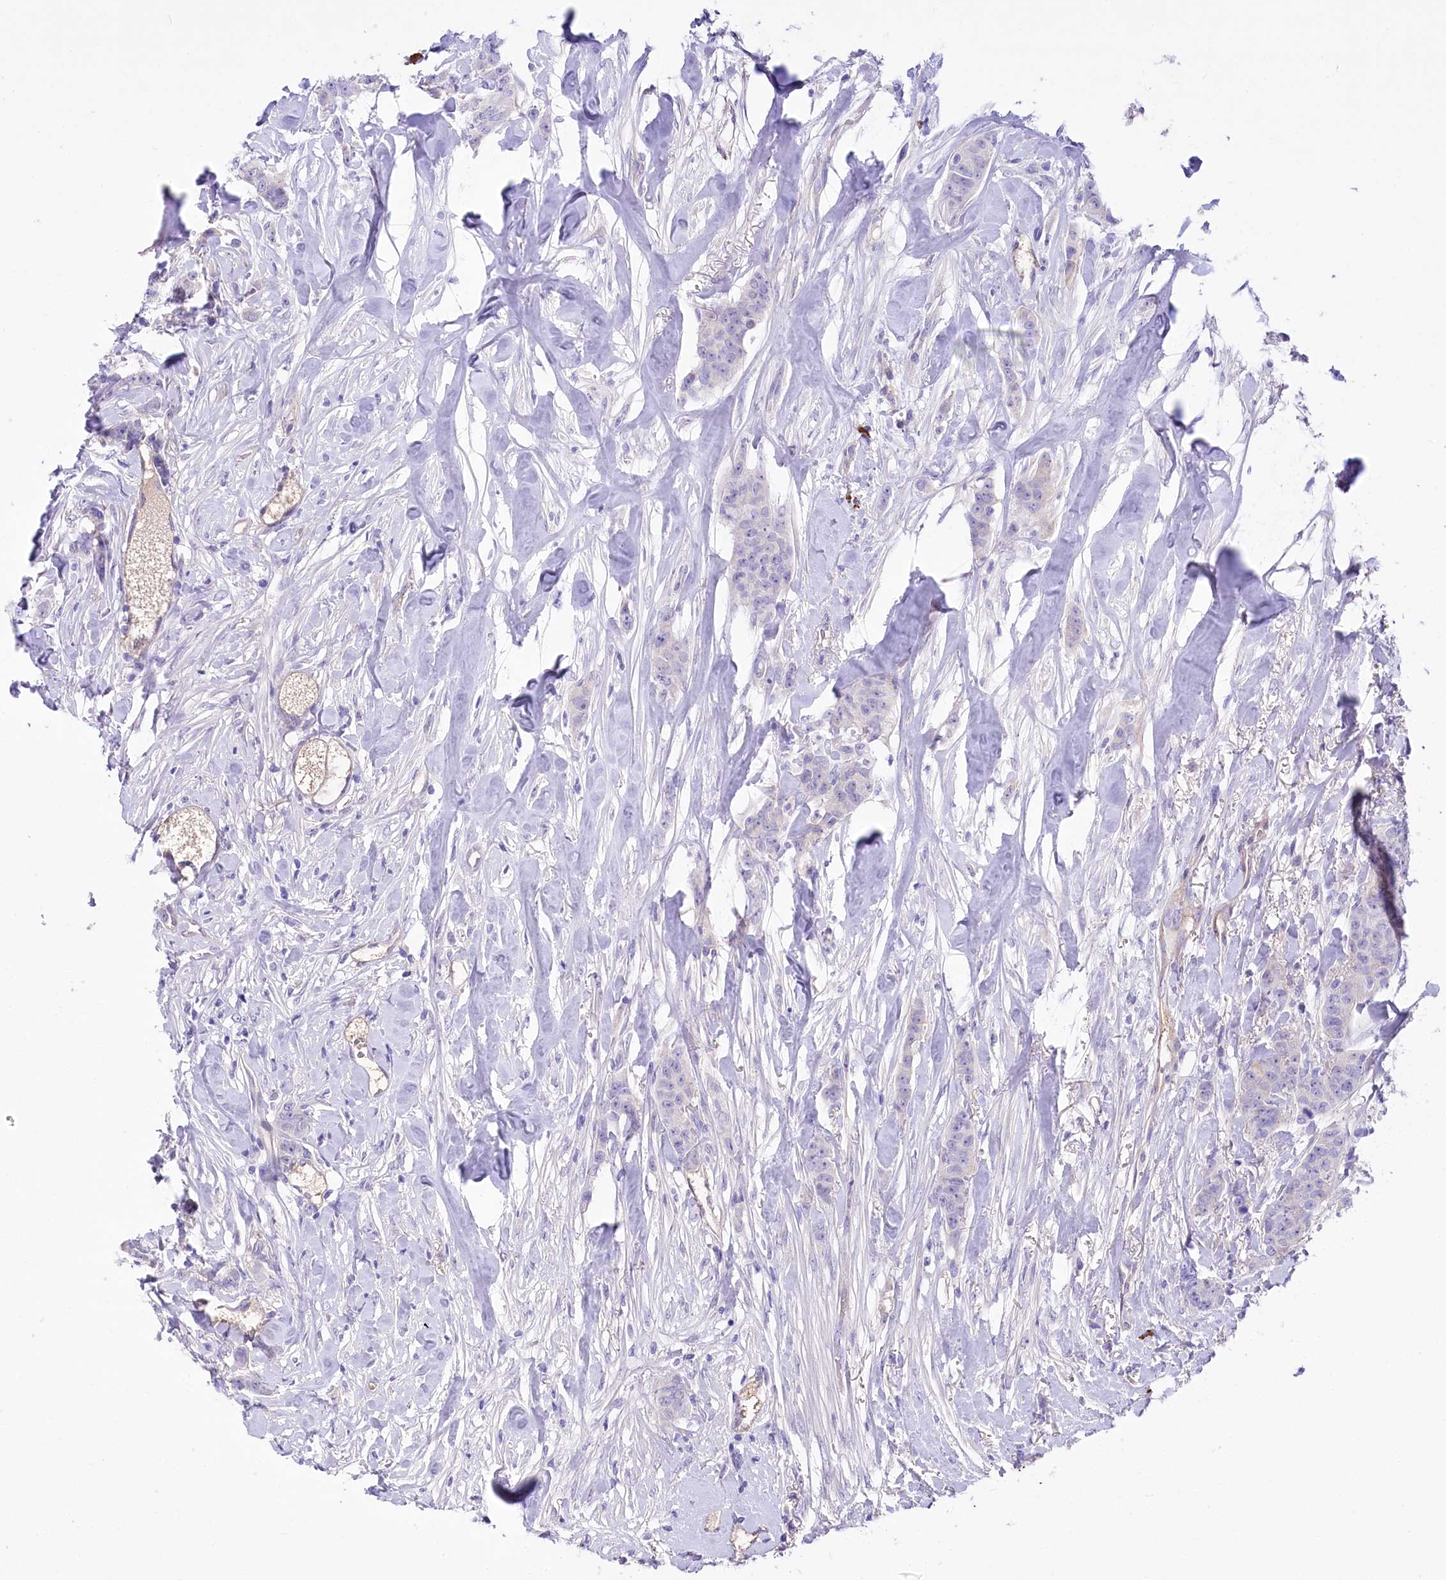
{"staining": {"intensity": "negative", "quantity": "none", "location": "none"}, "tissue": "breast cancer", "cell_type": "Tumor cells", "image_type": "cancer", "snomed": [{"axis": "morphology", "description": "Duct carcinoma"}, {"axis": "topography", "description": "Breast"}], "caption": "Image shows no significant protein staining in tumor cells of breast cancer.", "gene": "CEP164", "patient": {"sex": "female", "age": 40}}